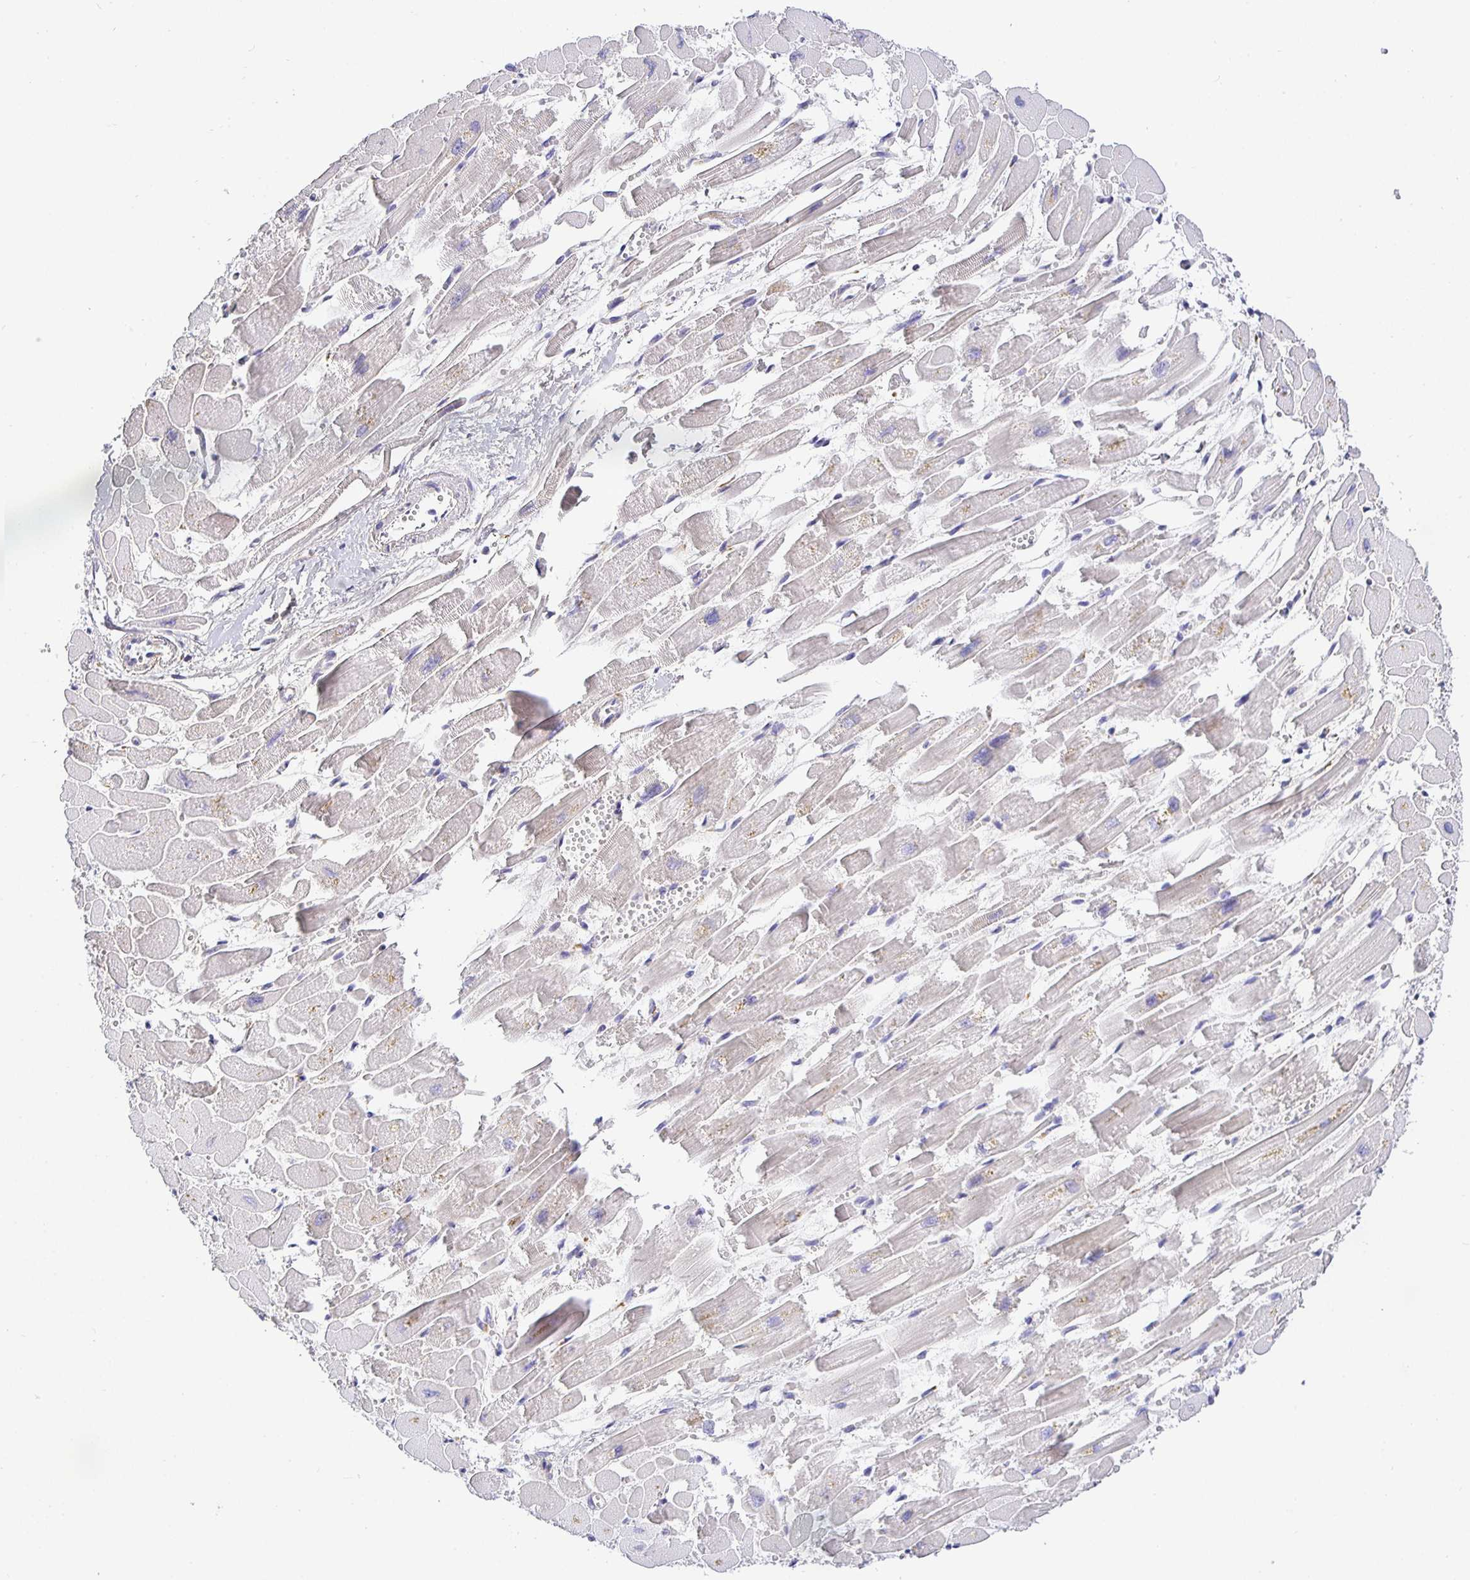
{"staining": {"intensity": "negative", "quantity": "none", "location": "none"}, "tissue": "heart muscle", "cell_type": "Cardiomyocytes", "image_type": "normal", "snomed": [{"axis": "morphology", "description": "Normal tissue, NOS"}, {"axis": "topography", "description": "Heart"}], "caption": "Cardiomyocytes are negative for protein expression in unremarkable human heart muscle. (Brightfield microscopy of DAB (3,3'-diaminobenzidine) IHC at high magnification).", "gene": "OPALIN", "patient": {"sex": "female", "age": 52}}